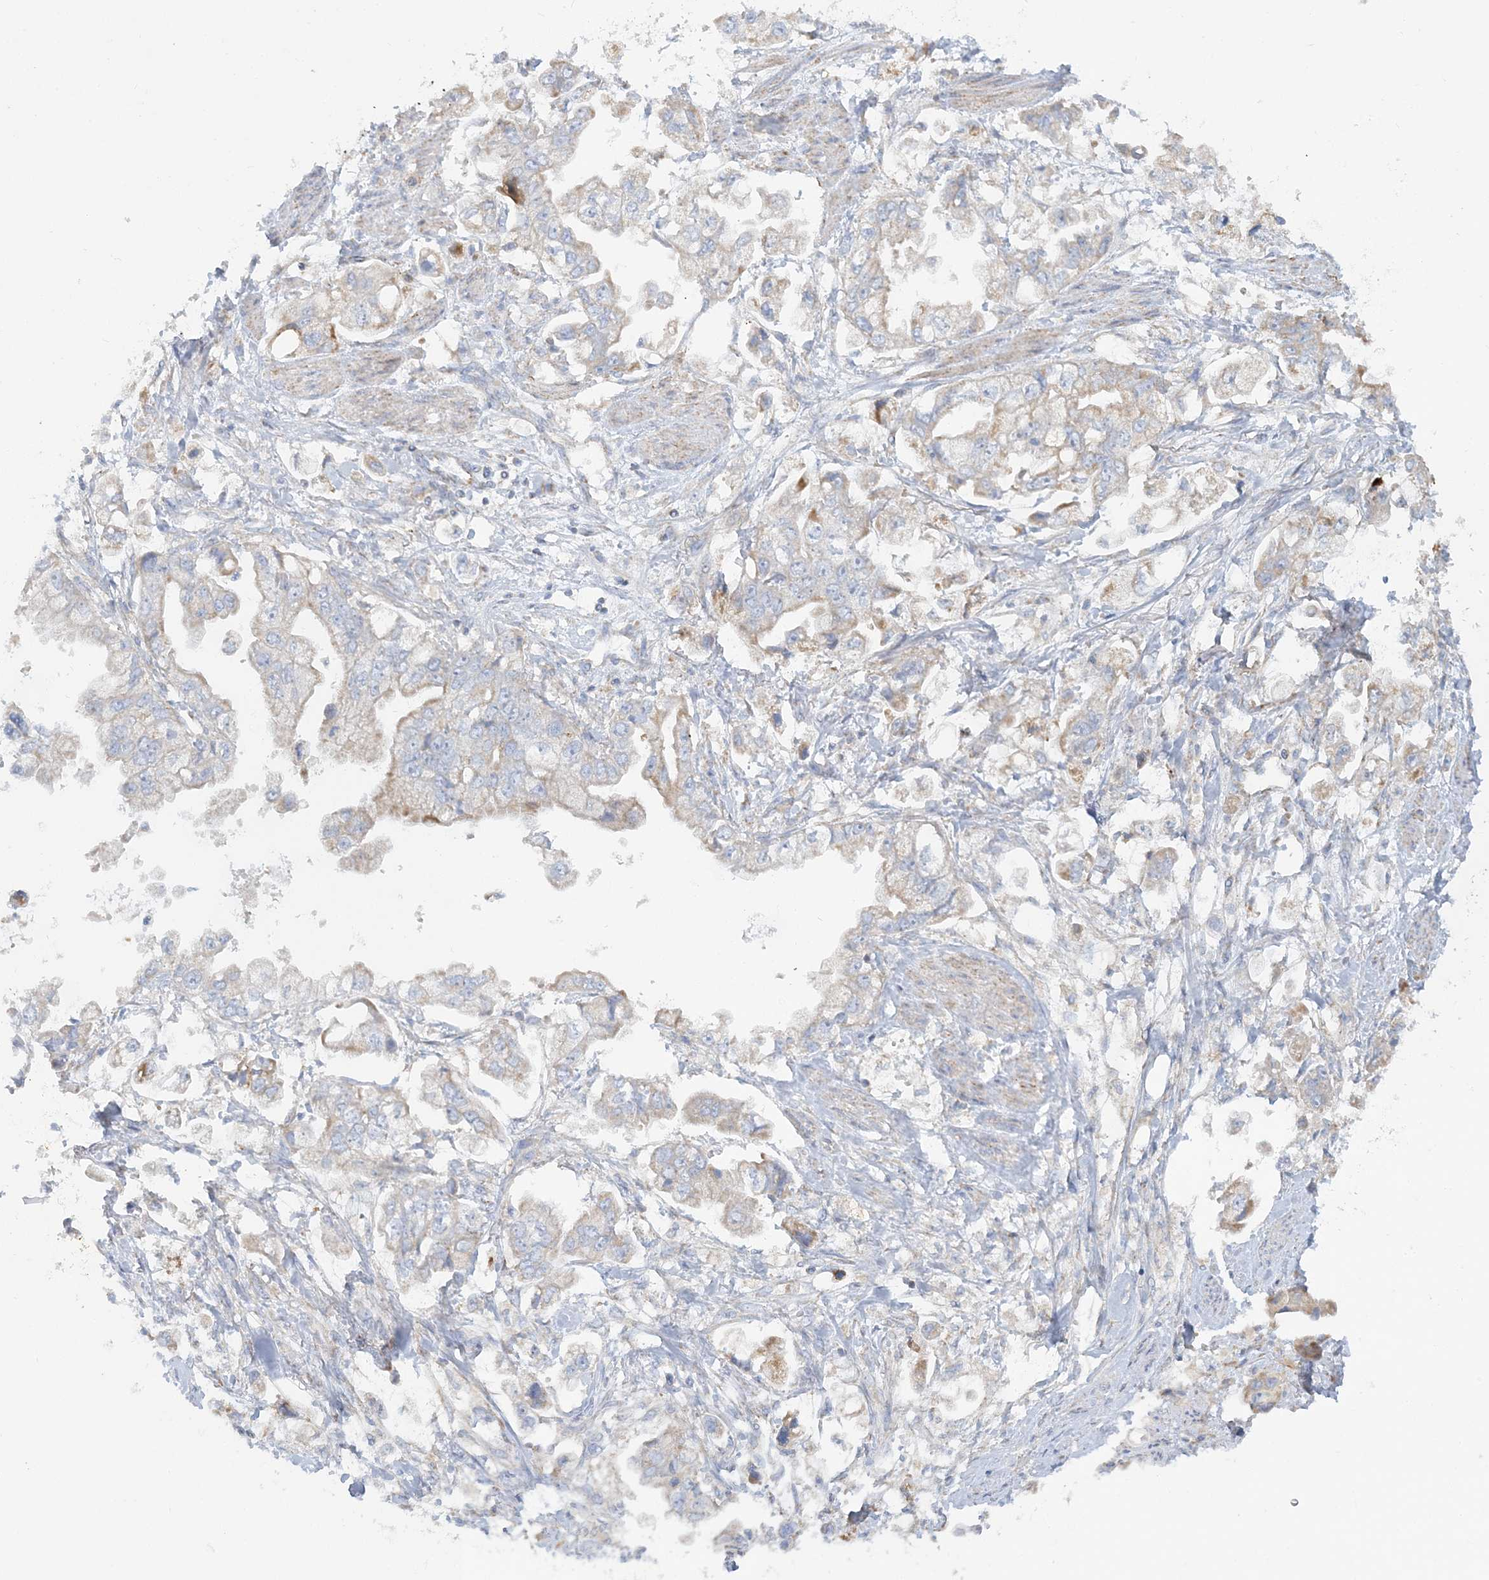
{"staining": {"intensity": "weak", "quantity": "<25%", "location": "cytoplasmic/membranous"}, "tissue": "stomach cancer", "cell_type": "Tumor cells", "image_type": "cancer", "snomed": [{"axis": "morphology", "description": "Adenocarcinoma, NOS"}, {"axis": "topography", "description": "Stomach"}], "caption": "Immunohistochemistry of human stomach cancer demonstrates no positivity in tumor cells.", "gene": "TBC1D14", "patient": {"sex": "male", "age": 62}}